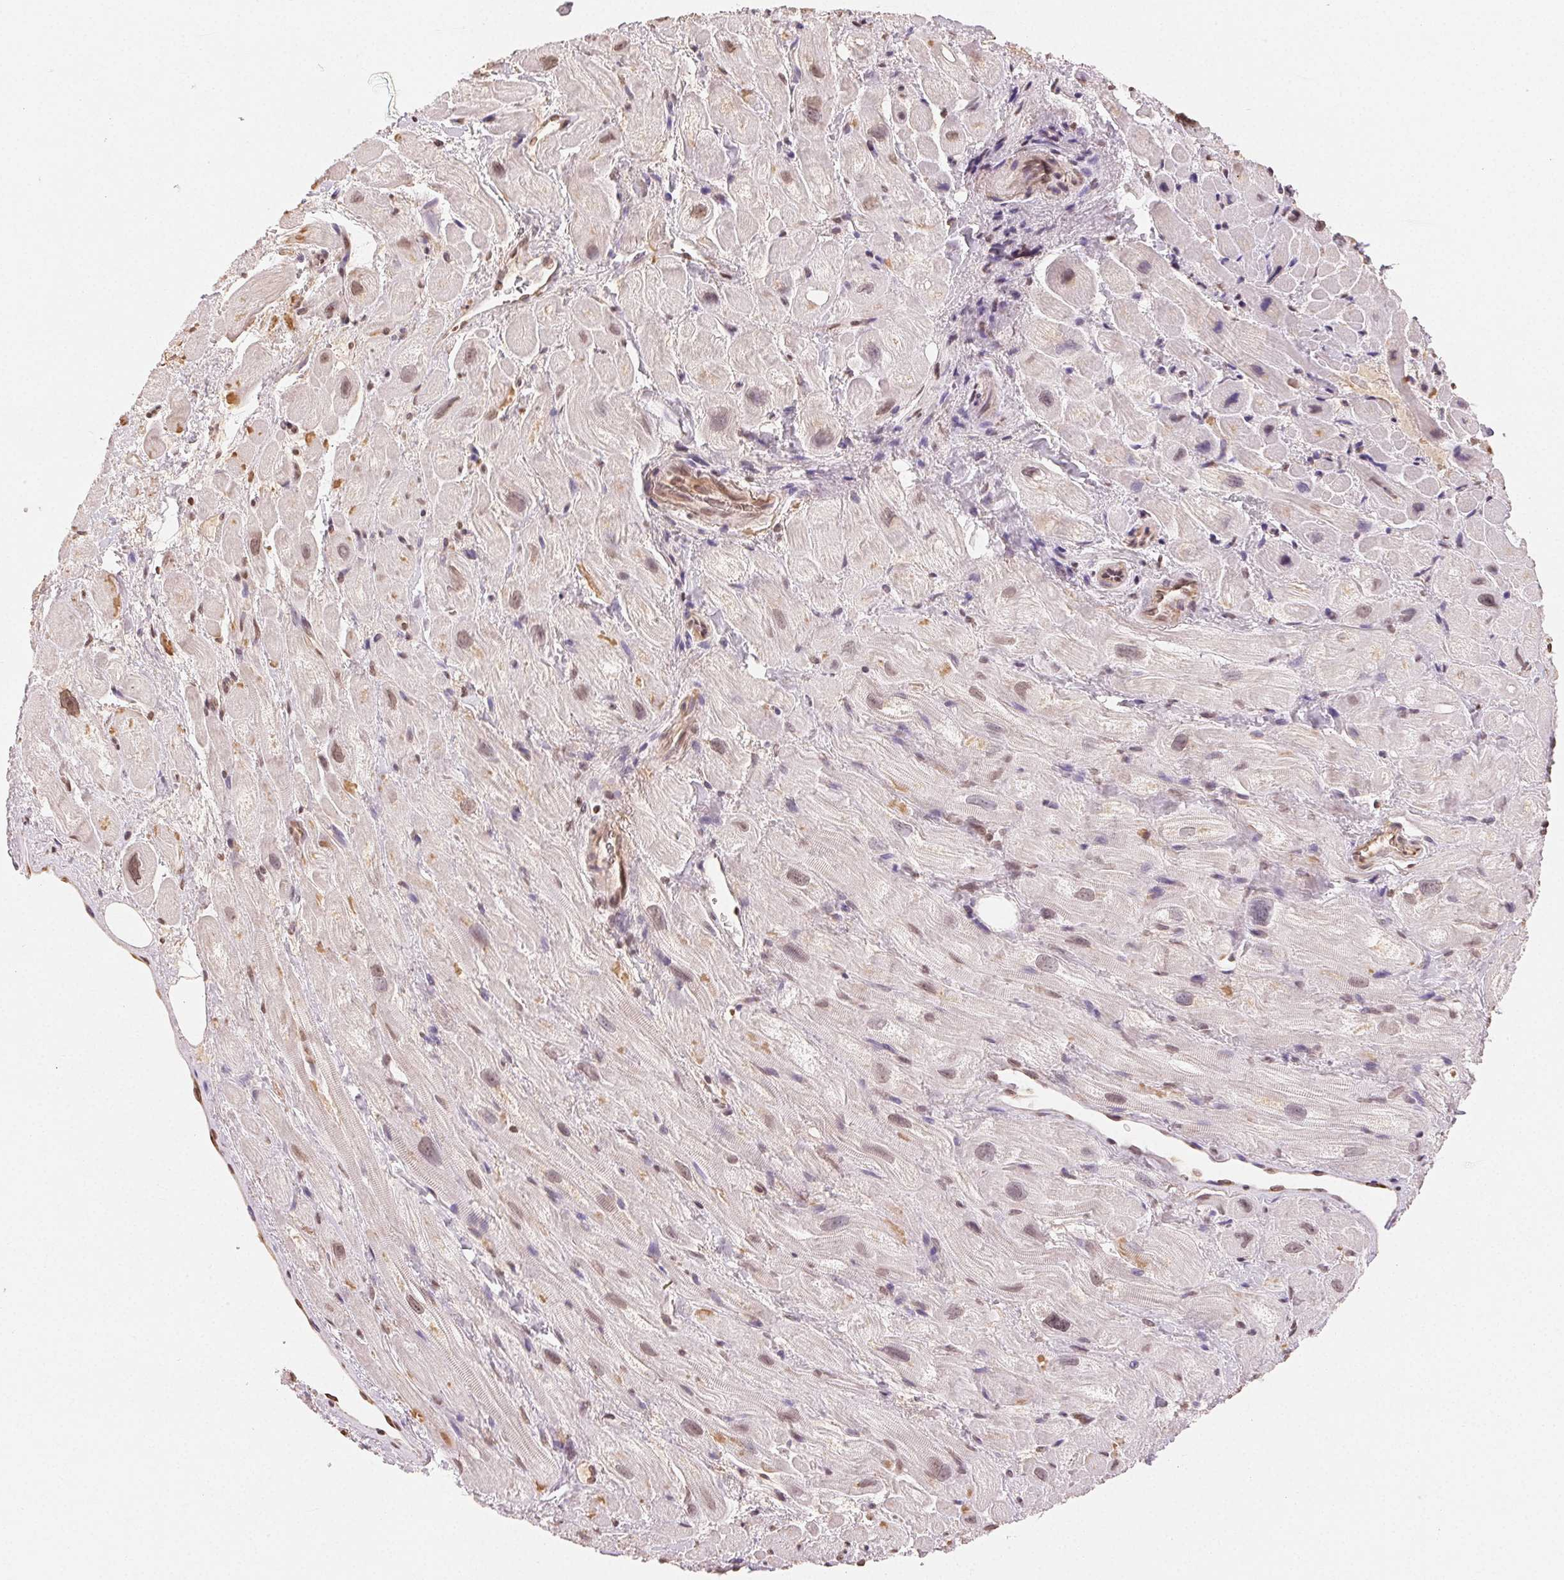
{"staining": {"intensity": "moderate", "quantity": "25%-75%", "location": "cytoplasmic/membranous,nuclear"}, "tissue": "heart muscle", "cell_type": "Cardiomyocytes", "image_type": "normal", "snomed": [{"axis": "morphology", "description": "Normal tissue, NOS"}, {"axis": "topography", "description": "Heart"}], "caption": "Unremarkable heart muscle shows moderate cytoplasmic/membranous,nuclear positivity in approximately 25%-75% of cardiomyocytes.", "gene": "TBP", "patient": {"sex": "female", "age": 69}}